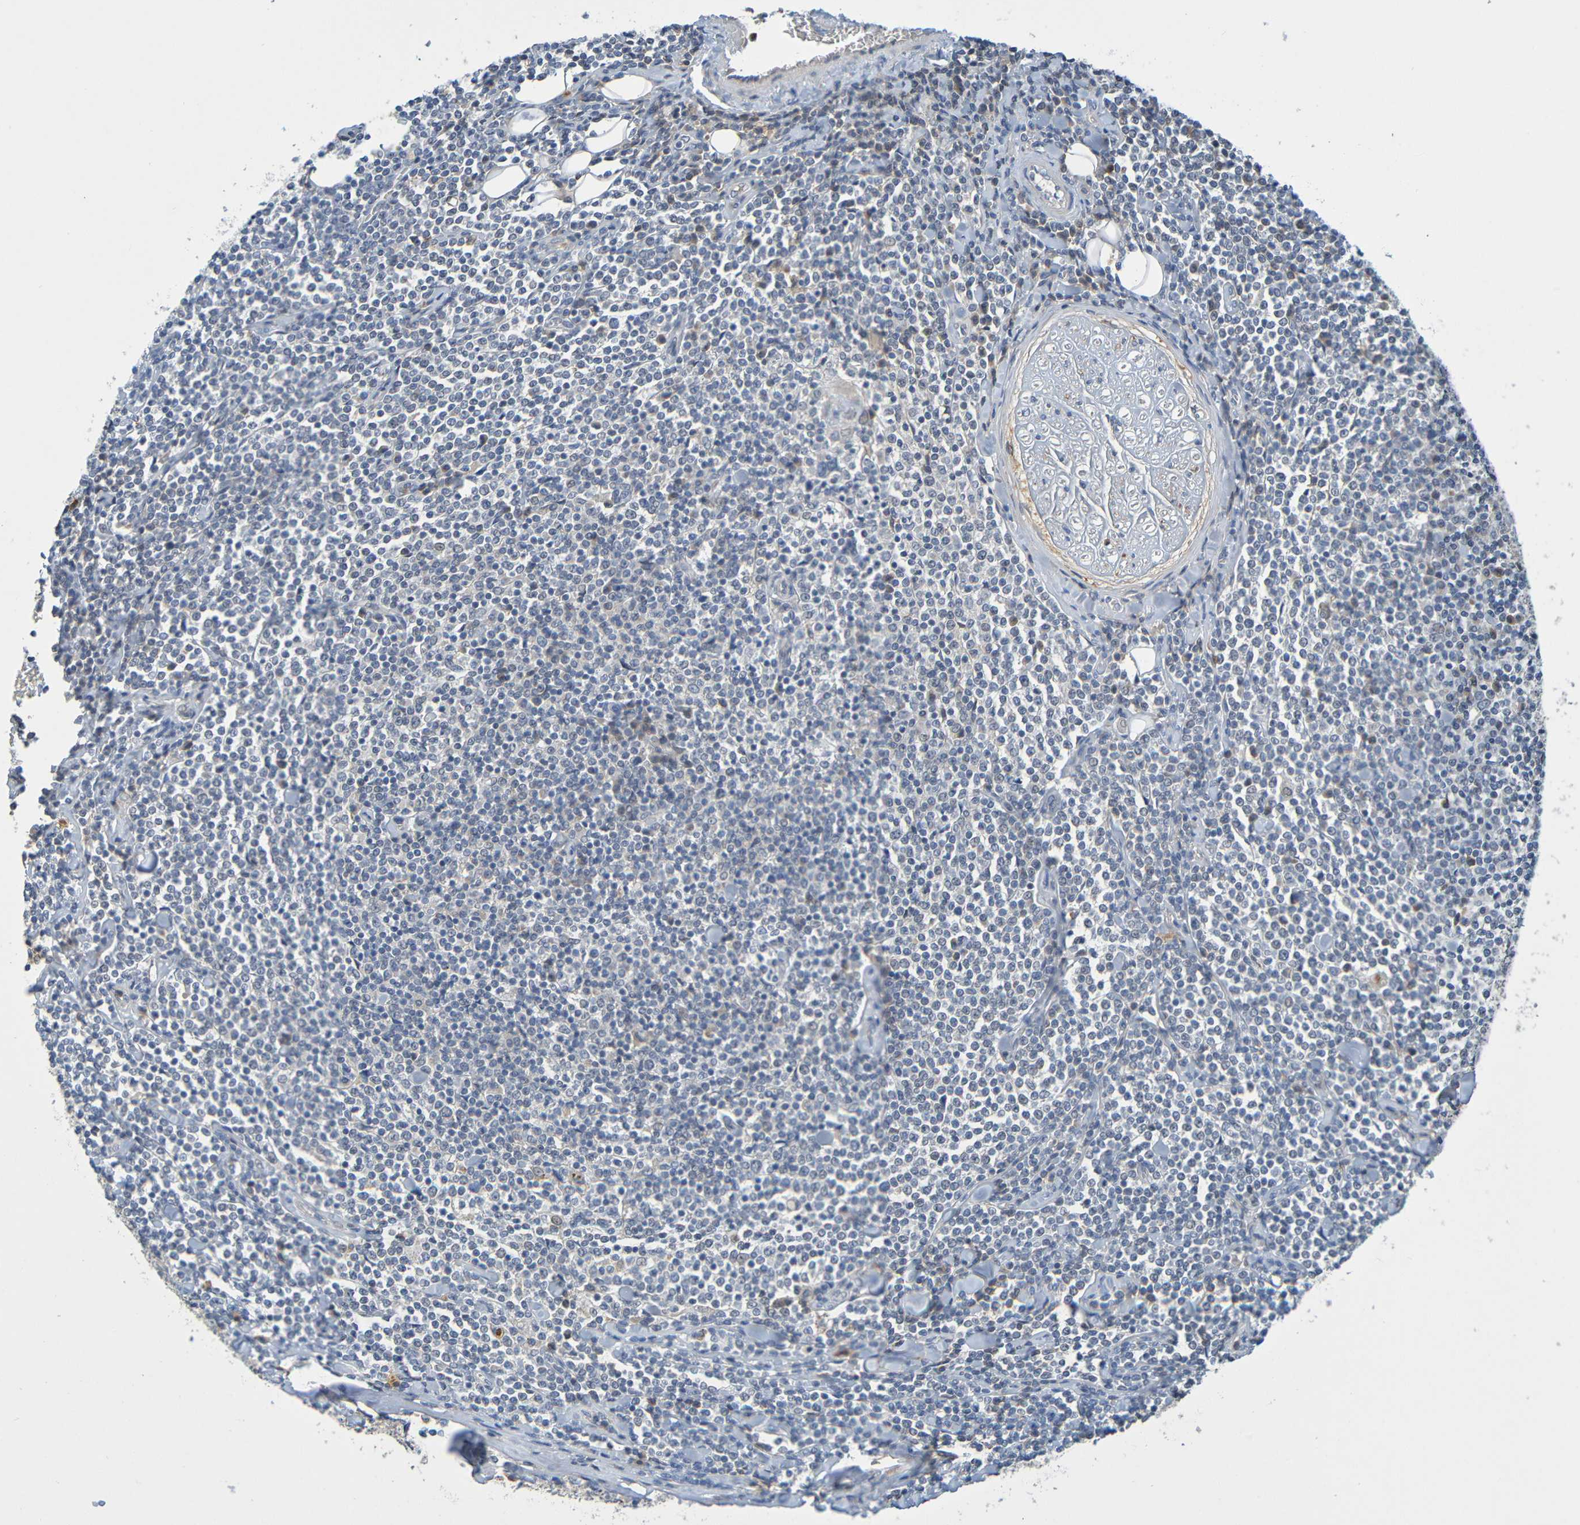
{"staining": {"intensity": "negative", "quantity": "none", "location": "none"}, "tissue": "lymphoma", "cell_type": "Tumor cells", "image_type": "cancer", "snomed": [{"axis": "morphology", "description": "Malignant lymphoma, non-Hodgkin's type, Low grade"}, {"axis": "topography", "description": "Soft tissue"}], "caption": "High power microscopy histopathology image of an immunohistochemistry photomicrograph of lymphoma, revealing no significant expression in tumor cells. The staining was performed using DAB (3,3'-diaminobenzidine) to visualize the protein expression in brown, while the nuclei were stained in blue with hematoxylin (Magnification: 20x).", "gene": "C1QA", "patient": {"sex": "male", "age": 92}}